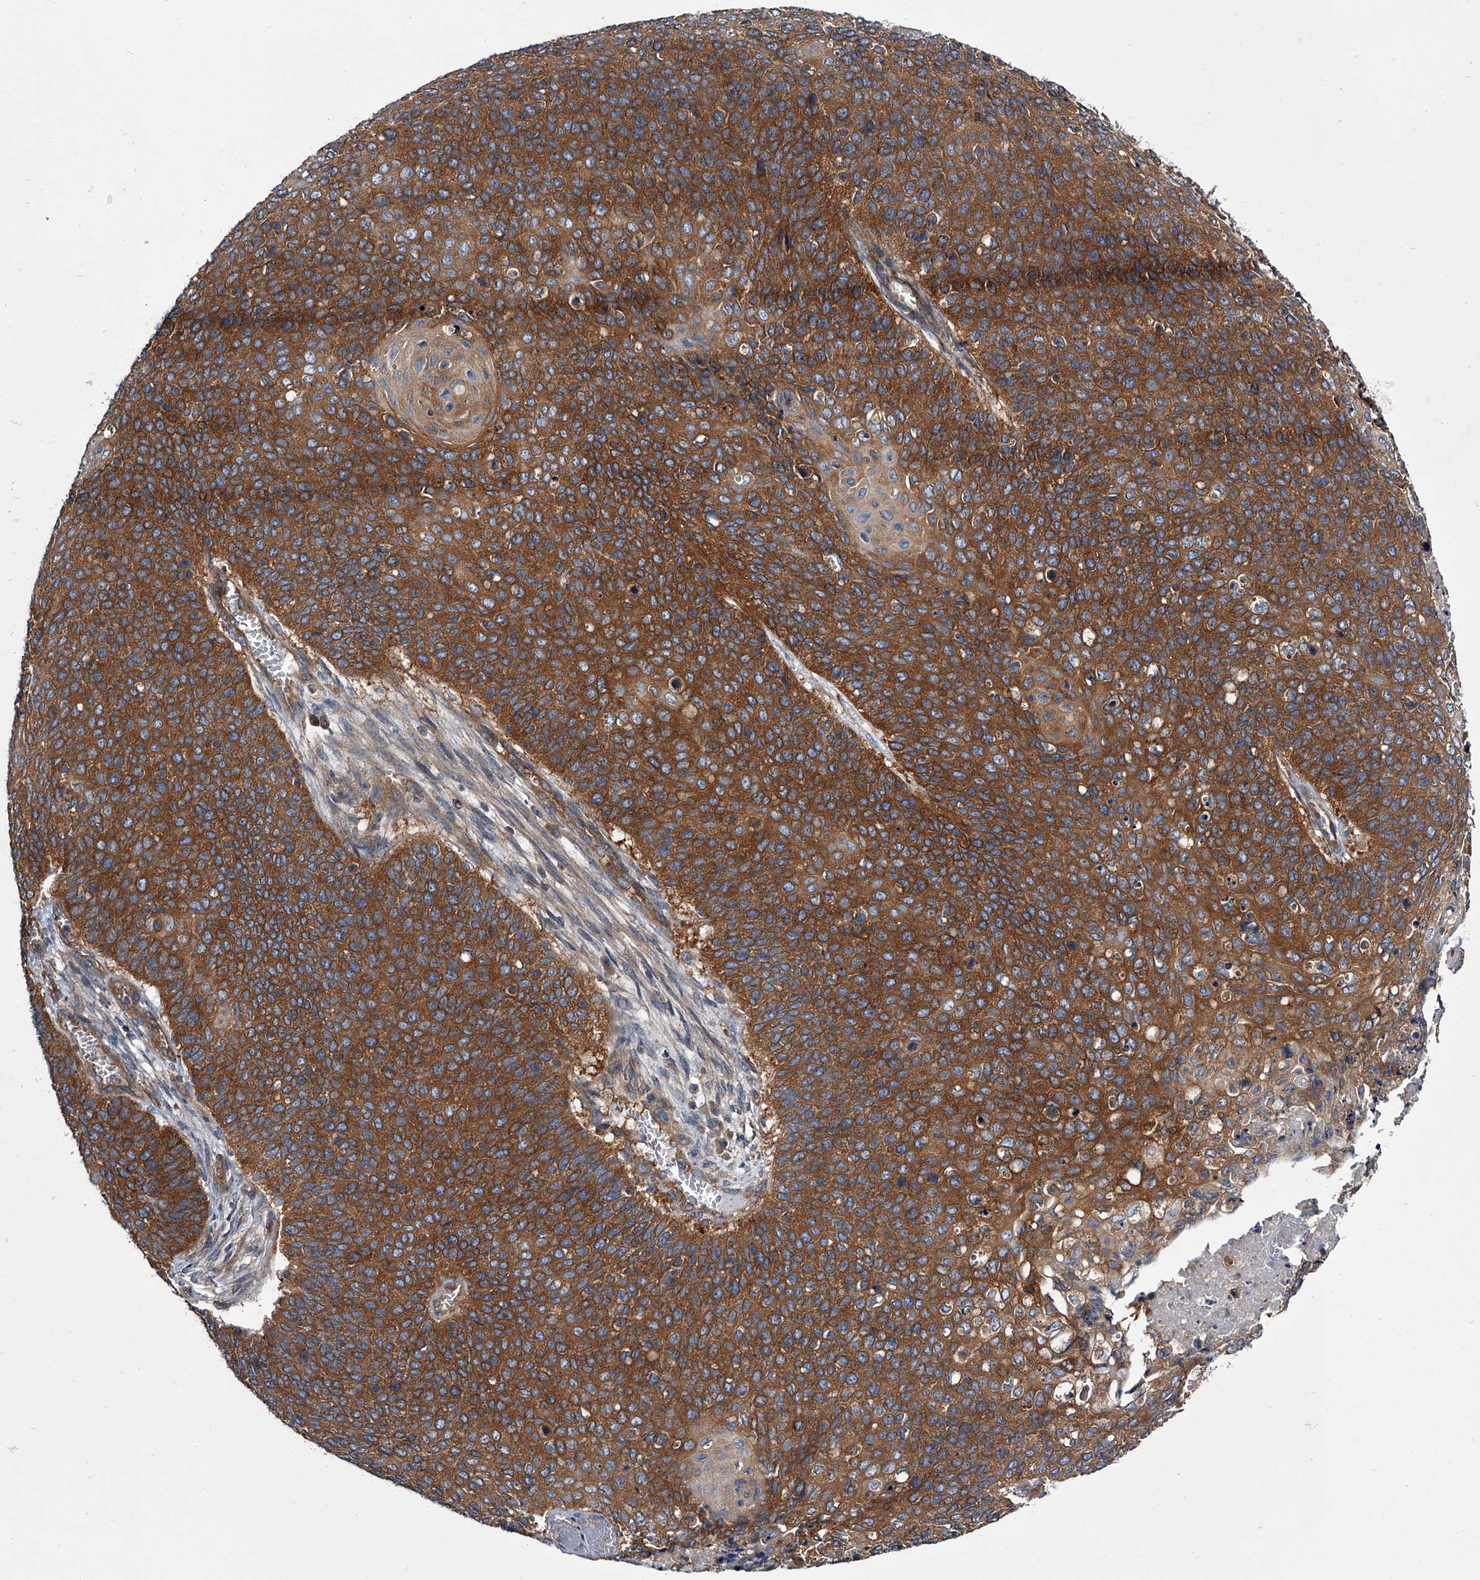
{"staining": {"intensity": "strong", "quantity": ">75%", "location": "cytoplasmic/membranous"}, "tissue": "cervical cancer", "cell_type": "Tumor cells", "image_type": "cancer", "snomed": [{"axis": "morphology", "description": "Squamous cell carcinoma, NOS"}, {"axis": "topography", "description": "Cervix"}], "caption": "Protein staining of cervical squamous cell carcinoma tissue demonstrates strong cytoplasmic/membranous staining in approximately >75% of tumor cells.", "gene": "GAPVD1", "patient": {"sex": "female", "age": 39}}